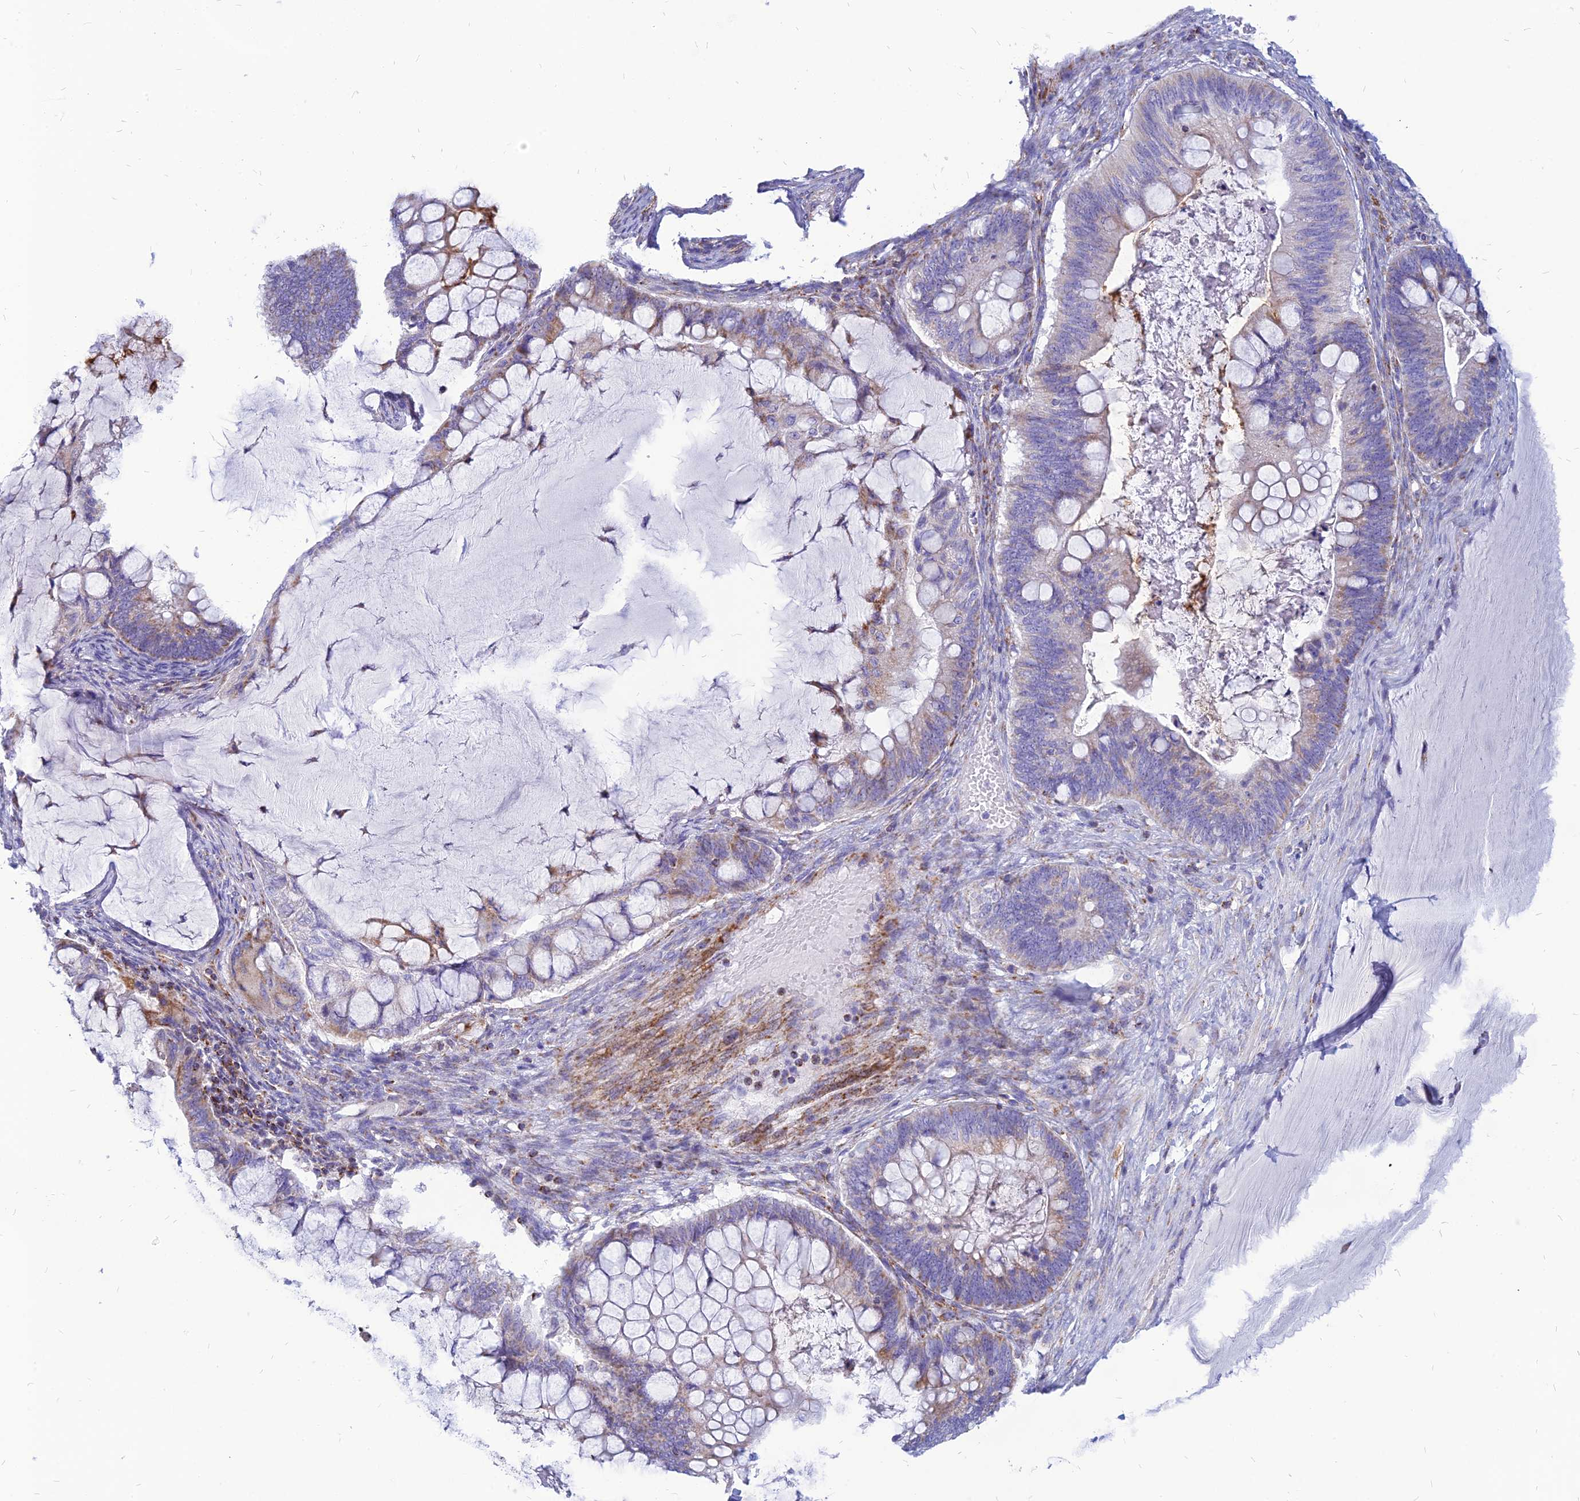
{"staining": {"intensity": "weak", "quantity": "<25%", "location": "cytoplasmic/membranous"}, "tissue": "ovarian cancer", "cell_type": "Tumor cells", "image_type": "cancer", "snomed": [{"axis": "morphology", "description": "Cystadenocarcinoma, mucinous, NOS"}, {"axis": "topography", "description": "Ovary"}], "caption": "Immunohistochemical staining of human ovarian cancer (mucinous cystadenocarcinoma) exhibits no significant expression in tumor cells.", "gene": "PACC1", "patient": {"sex": "female", "age": 61}}